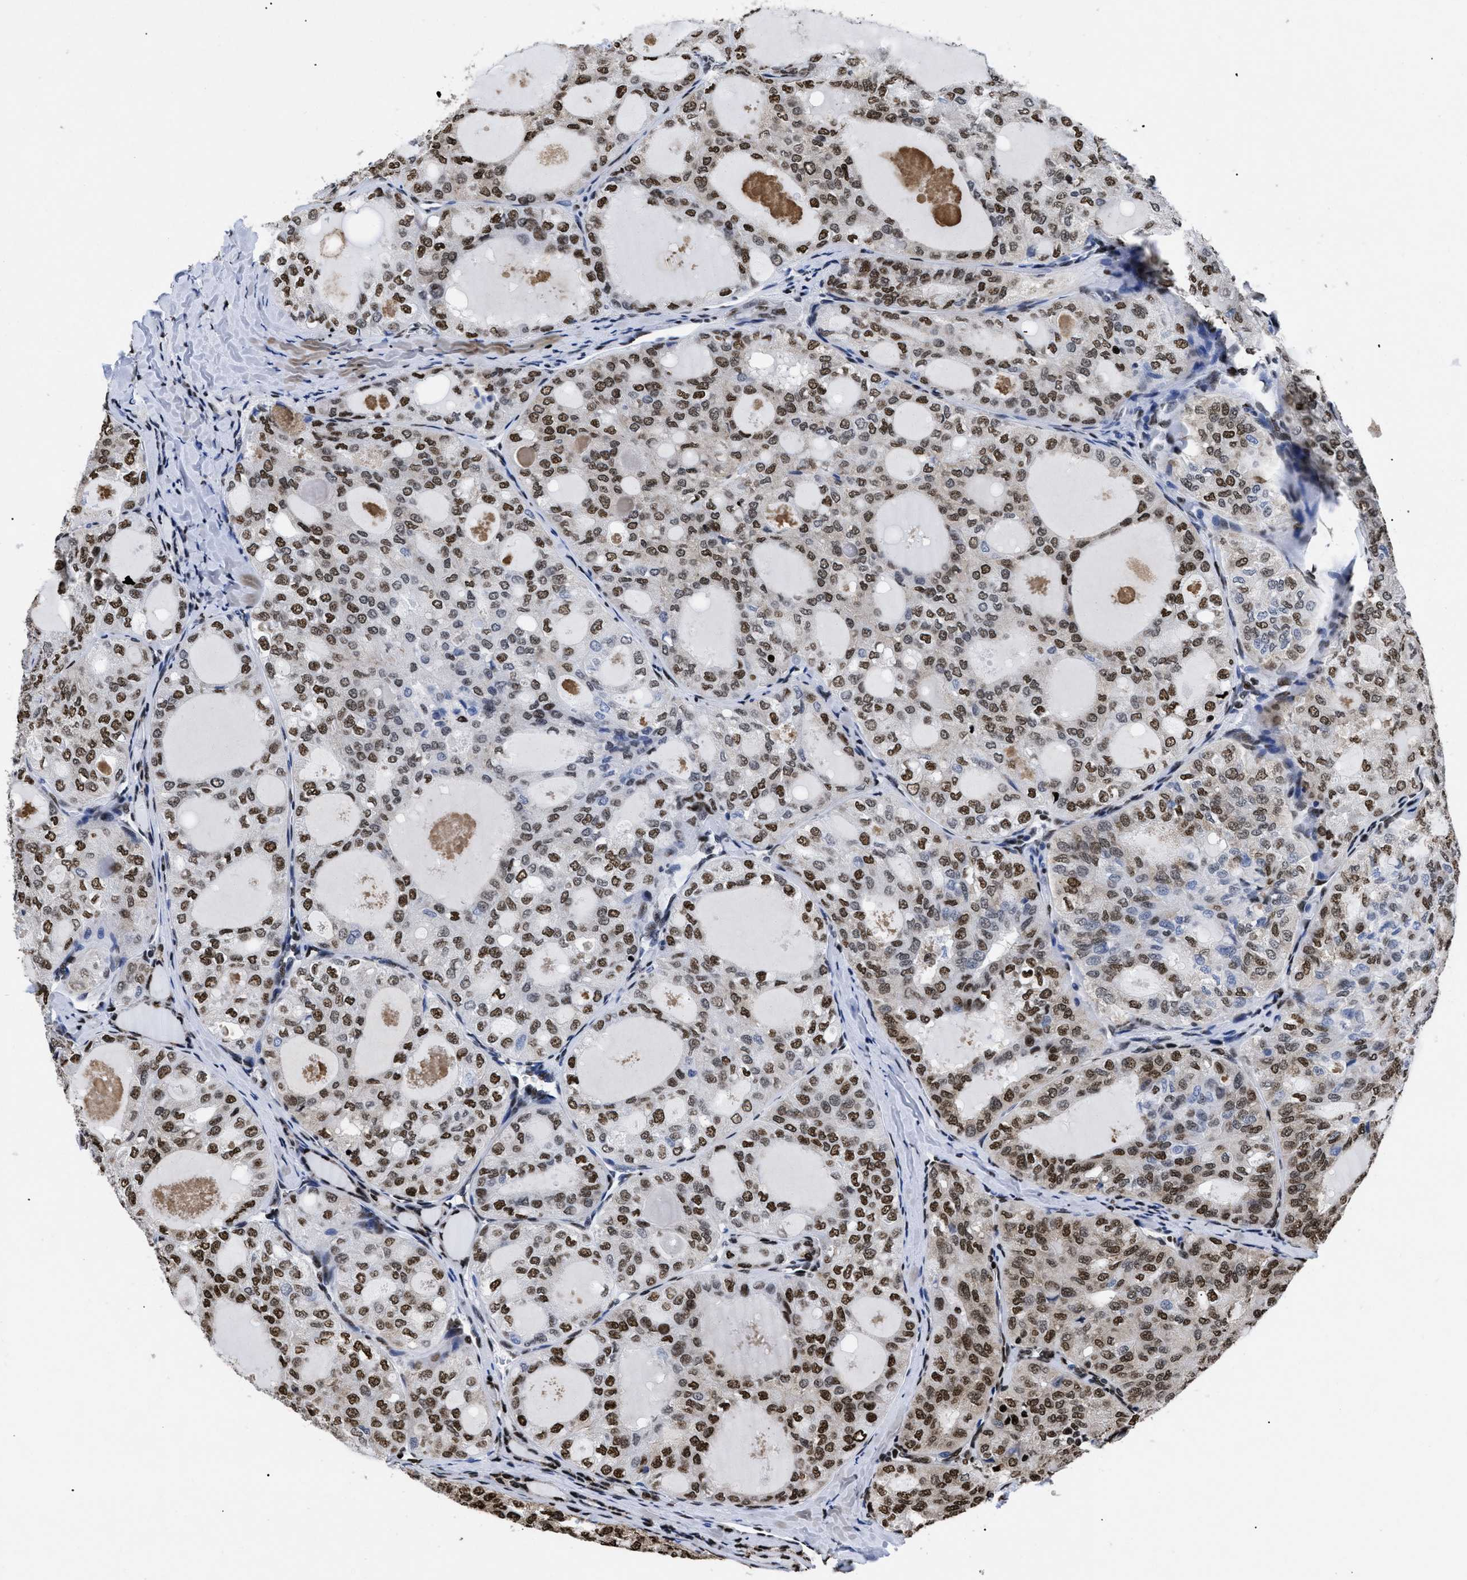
{"staining": {"intensity": "moderate", "quantity": ">75%", "location": "nuclear"}, "tissue": "thyroid cancer", "cell_type": "Tumor cells", "image_type": "cancer", "snomed": [{"axis": "morphology", "description": "Follicular adenoma carcinoma, NOS"}, {"axis": "topography", "description": "Thyroid gland"}], "caption": "Protein staining of thyroid cancer tissue demonstrates moderate nuclear staining in about >75% of tumor cells.", "gene": "CALHM3", "patient": {"sex": "male", "age": 75}}